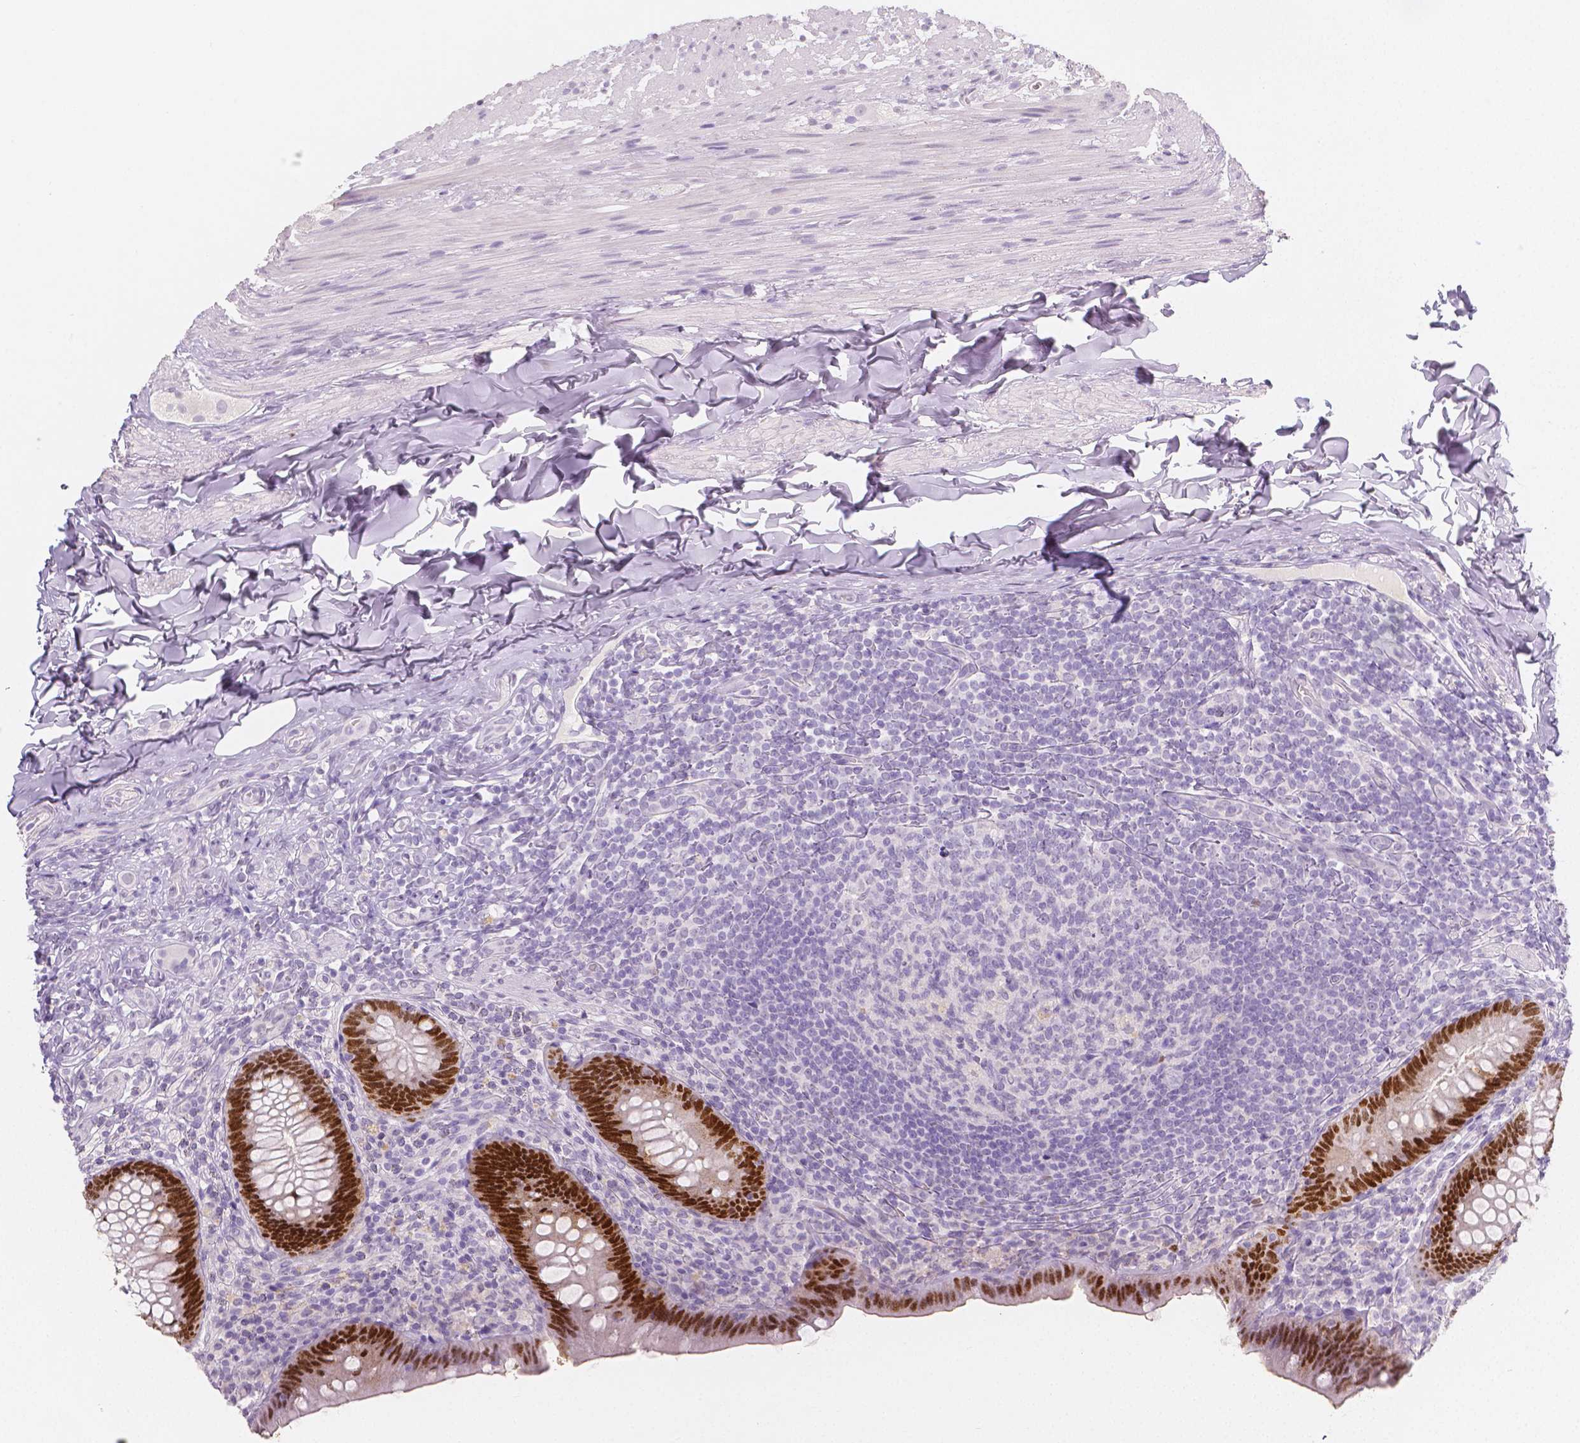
{"staining": {"intensity": "strong", "quantity": ">75%", "location": "nuclear"}, "tissue": "appendix", "cell_type": "Glandular cells", "image_type": "normal", "snomed": [{"axis": "morphology", "description": "Normal tissue, NOS"}, {"axis": "topography", "description": "Appendix"}], "caption": "A histopathology image showing strong nuclear expression in approximately >75% of glandular cells in unremarkable appendix, as visualized by brown immunohistochemical staining.", "gene": "HNF1B", "patient": {"sex": "male", "age": 47}}